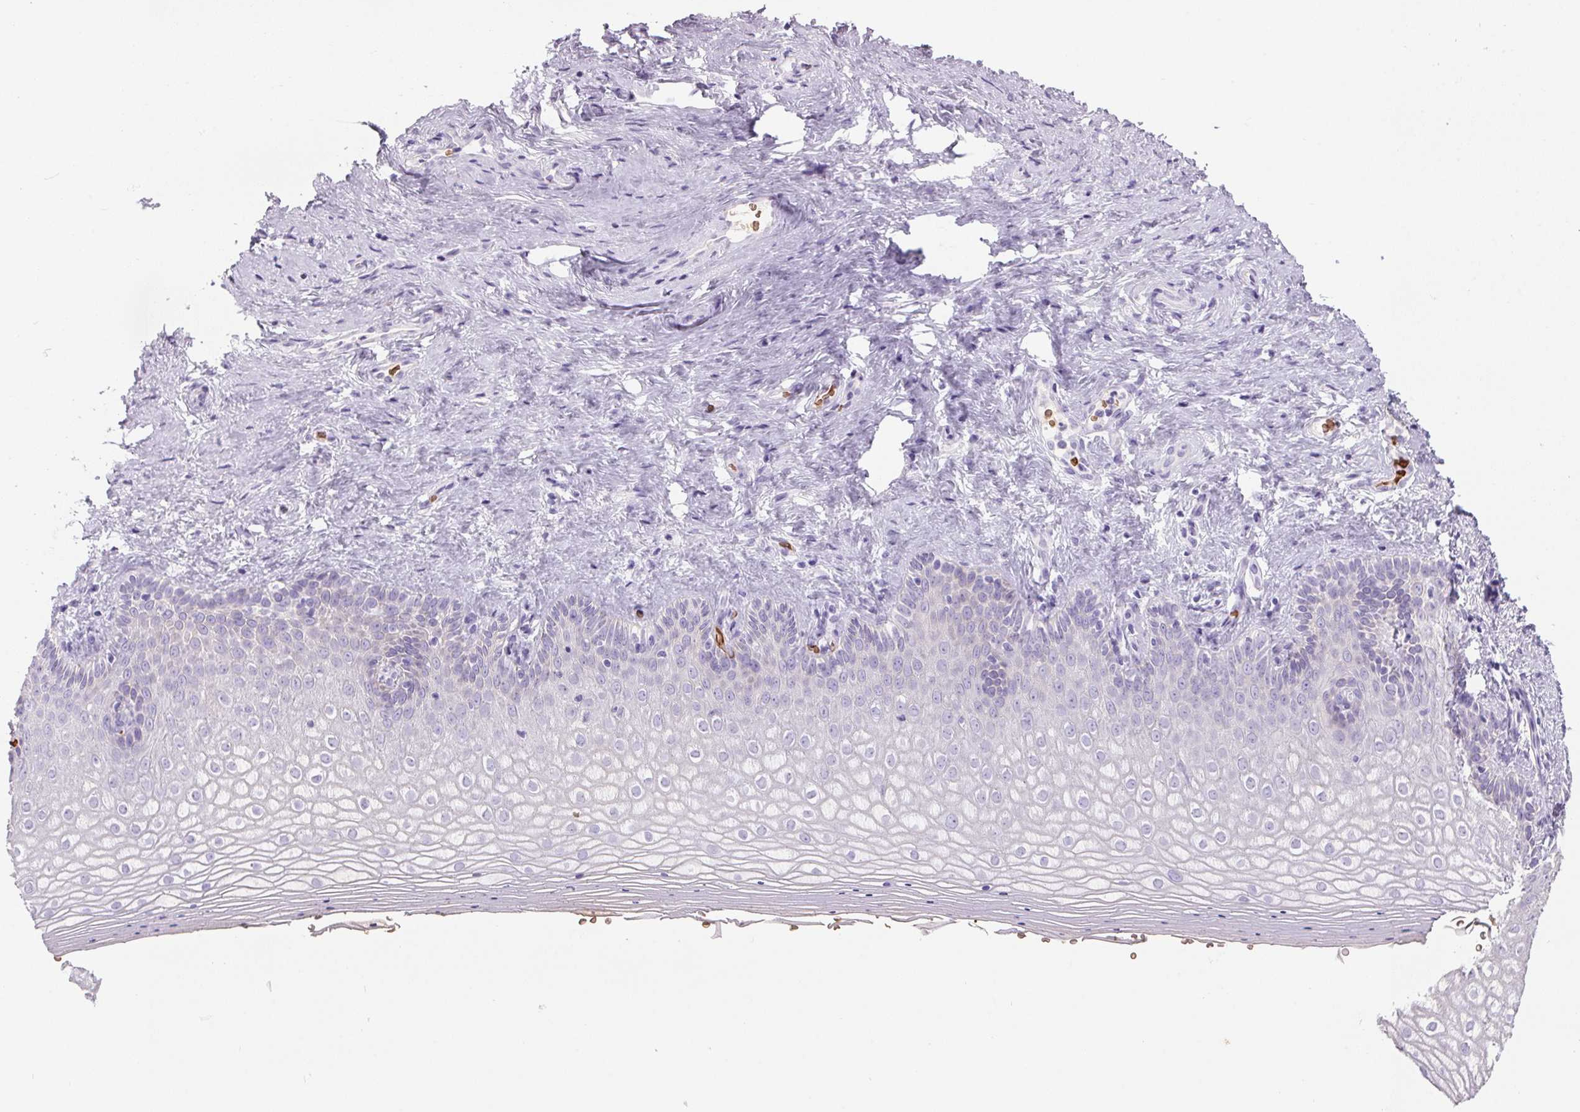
{"staining": {"intensity": "negative", "quantity": "none", "location": "none"}, "tissue": "vagina", "cell_type": "Squamous epithelial cells", "image_type": "normal", "snomed": [{"axis": "morphology", "description": "Normal tissue, NOS"}, {"axis": "topography", "description": "Vagina"}], "caption": "High power microscopy image of an immunohistochemistry (IHC) micrograph of benign vagina, revealing no significant staining in squamous epithelial cells. (Immunohistochemistry, brightfield microscopy, high magnification).", "gene": "HBQ1", "patient": {"sex": "female", "age": 42}}